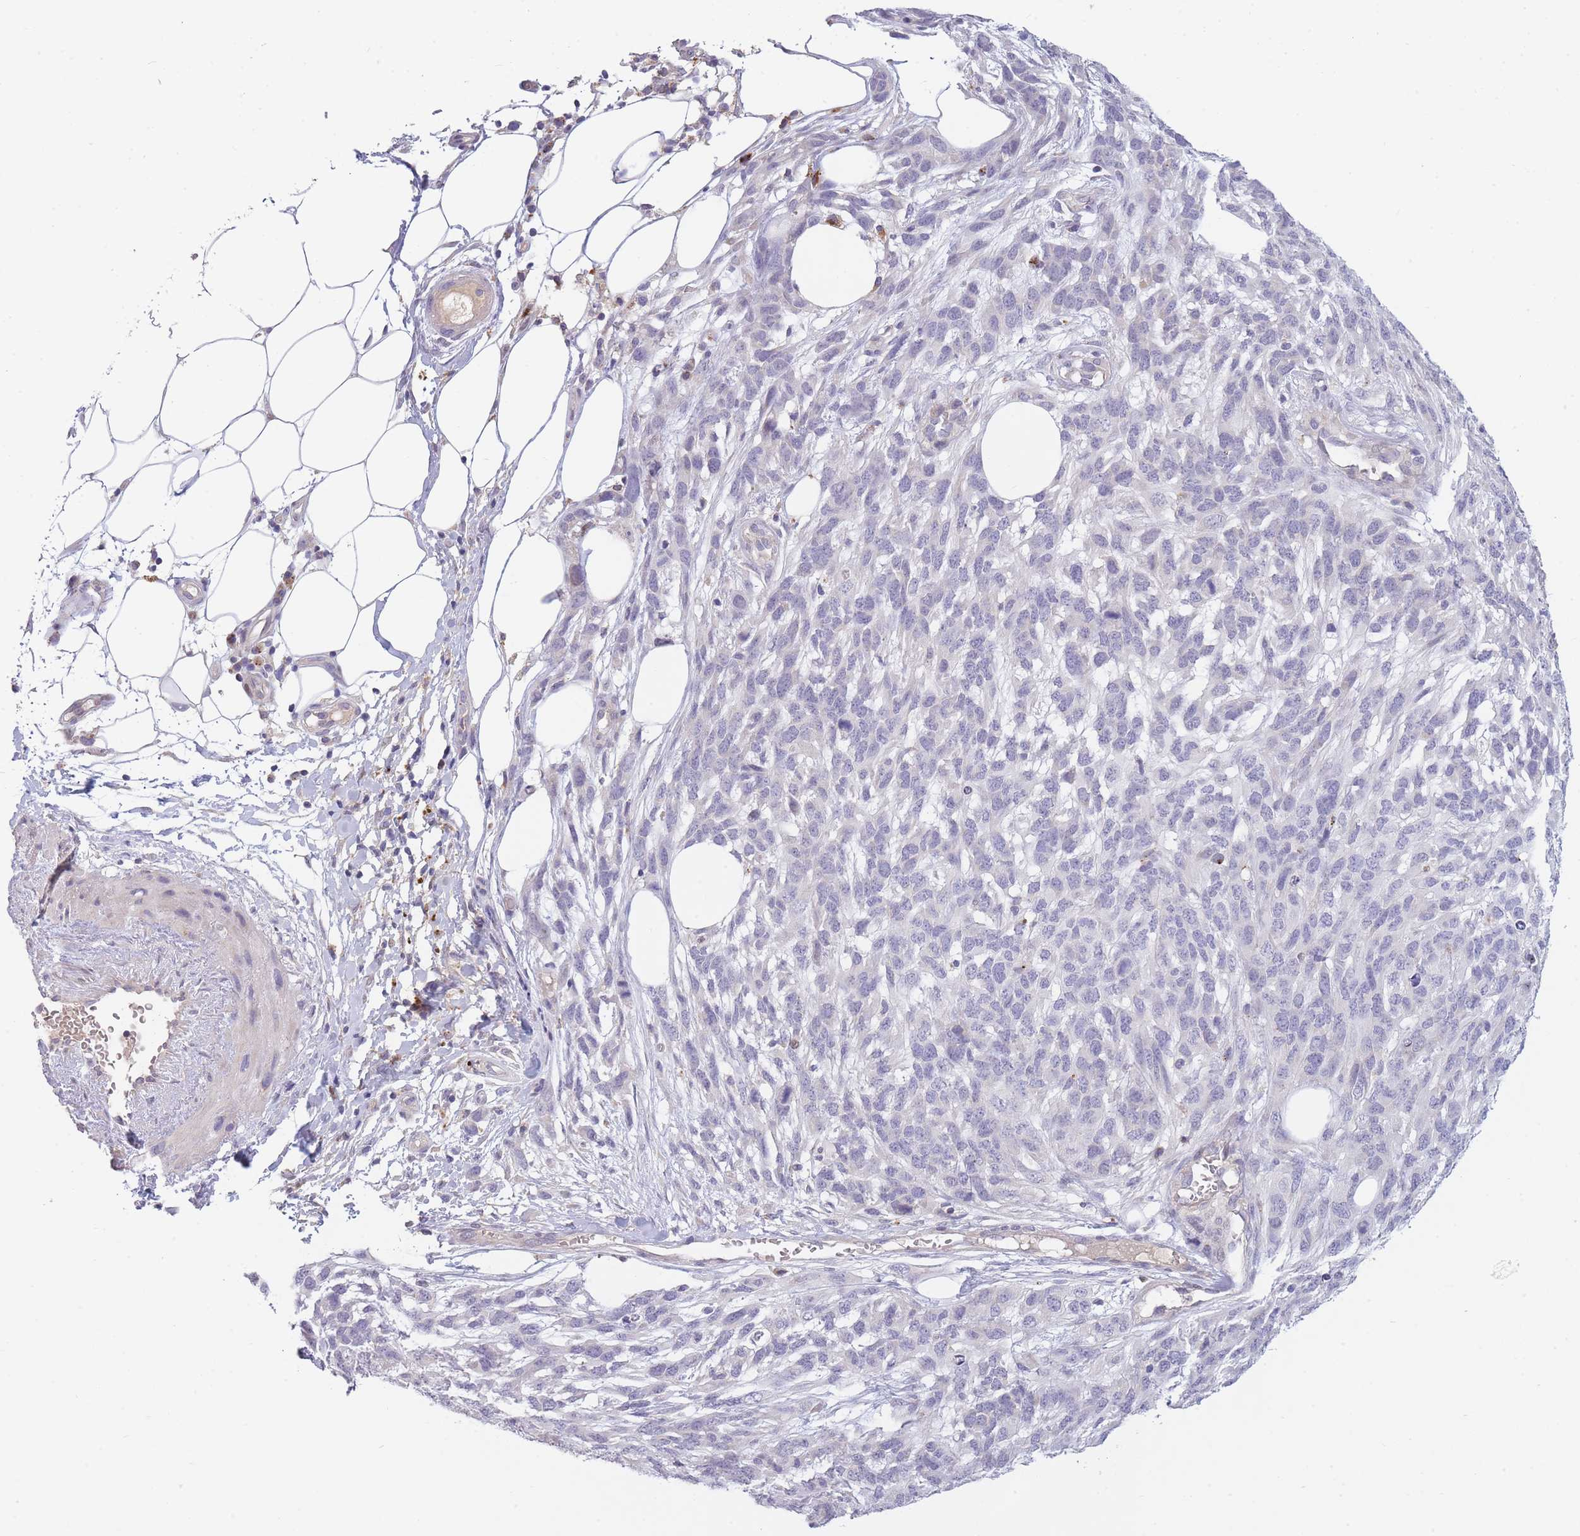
{"staining": {"intensity": "negative", "quantity": "none", "location": "none"}, "tissue": "melanoma", "cell_type": "Tumor cells", "image_type": "cancer", "snomed": [{"axis": "morphology", "description": "Normal morphology"}, {"axis": "morphology", "description": "Malignant melanoma, NOS"}, {"axis": "topography", "description": "Skin"}], "caption": "Tumor cells are negative for brown protein staining in melanoma.", "gene": "TRIM61", "patient": {"sex": "female", "age": 72}}